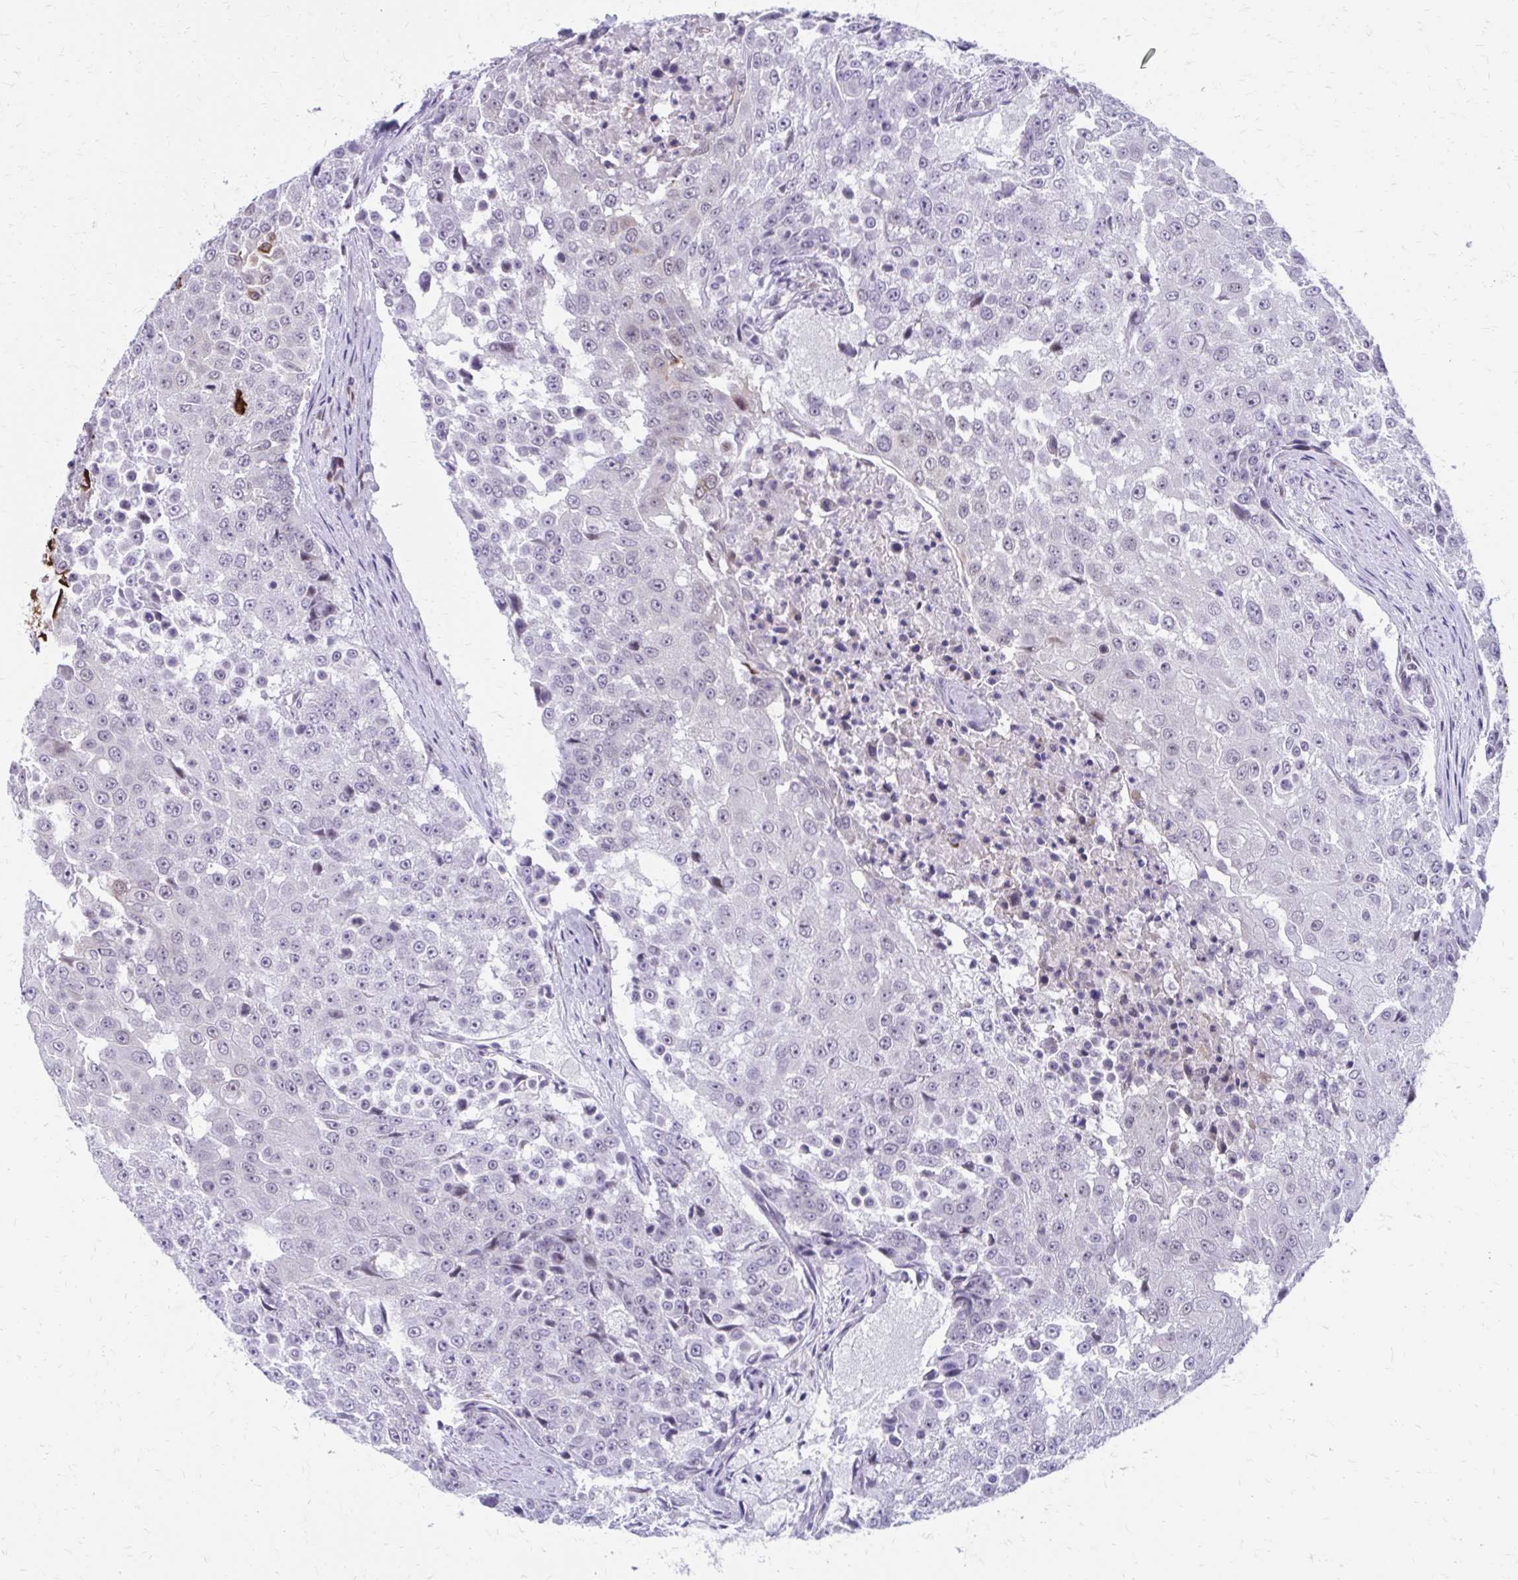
{"staining": {"intensity": "negative", "quantity": "none", "location": "none"}, "tissue": "urothelial cancer", "cell_type": "Tumor cells", "image_type": "cancer", "snomed": [{"axis": "morphology", "description": "Urothelial carcinoma, High grade"}, {"axis": "topography", "description": "Urinary bladder"}], "caption": "An IHC micrograph of high-grade urothelial carcinoma is shown. There is no staining in tumor cells of high-grade urothelial carcinoma.", "gene": "ANKRD30B", "patient": {"sex": "female", "age": 63}}